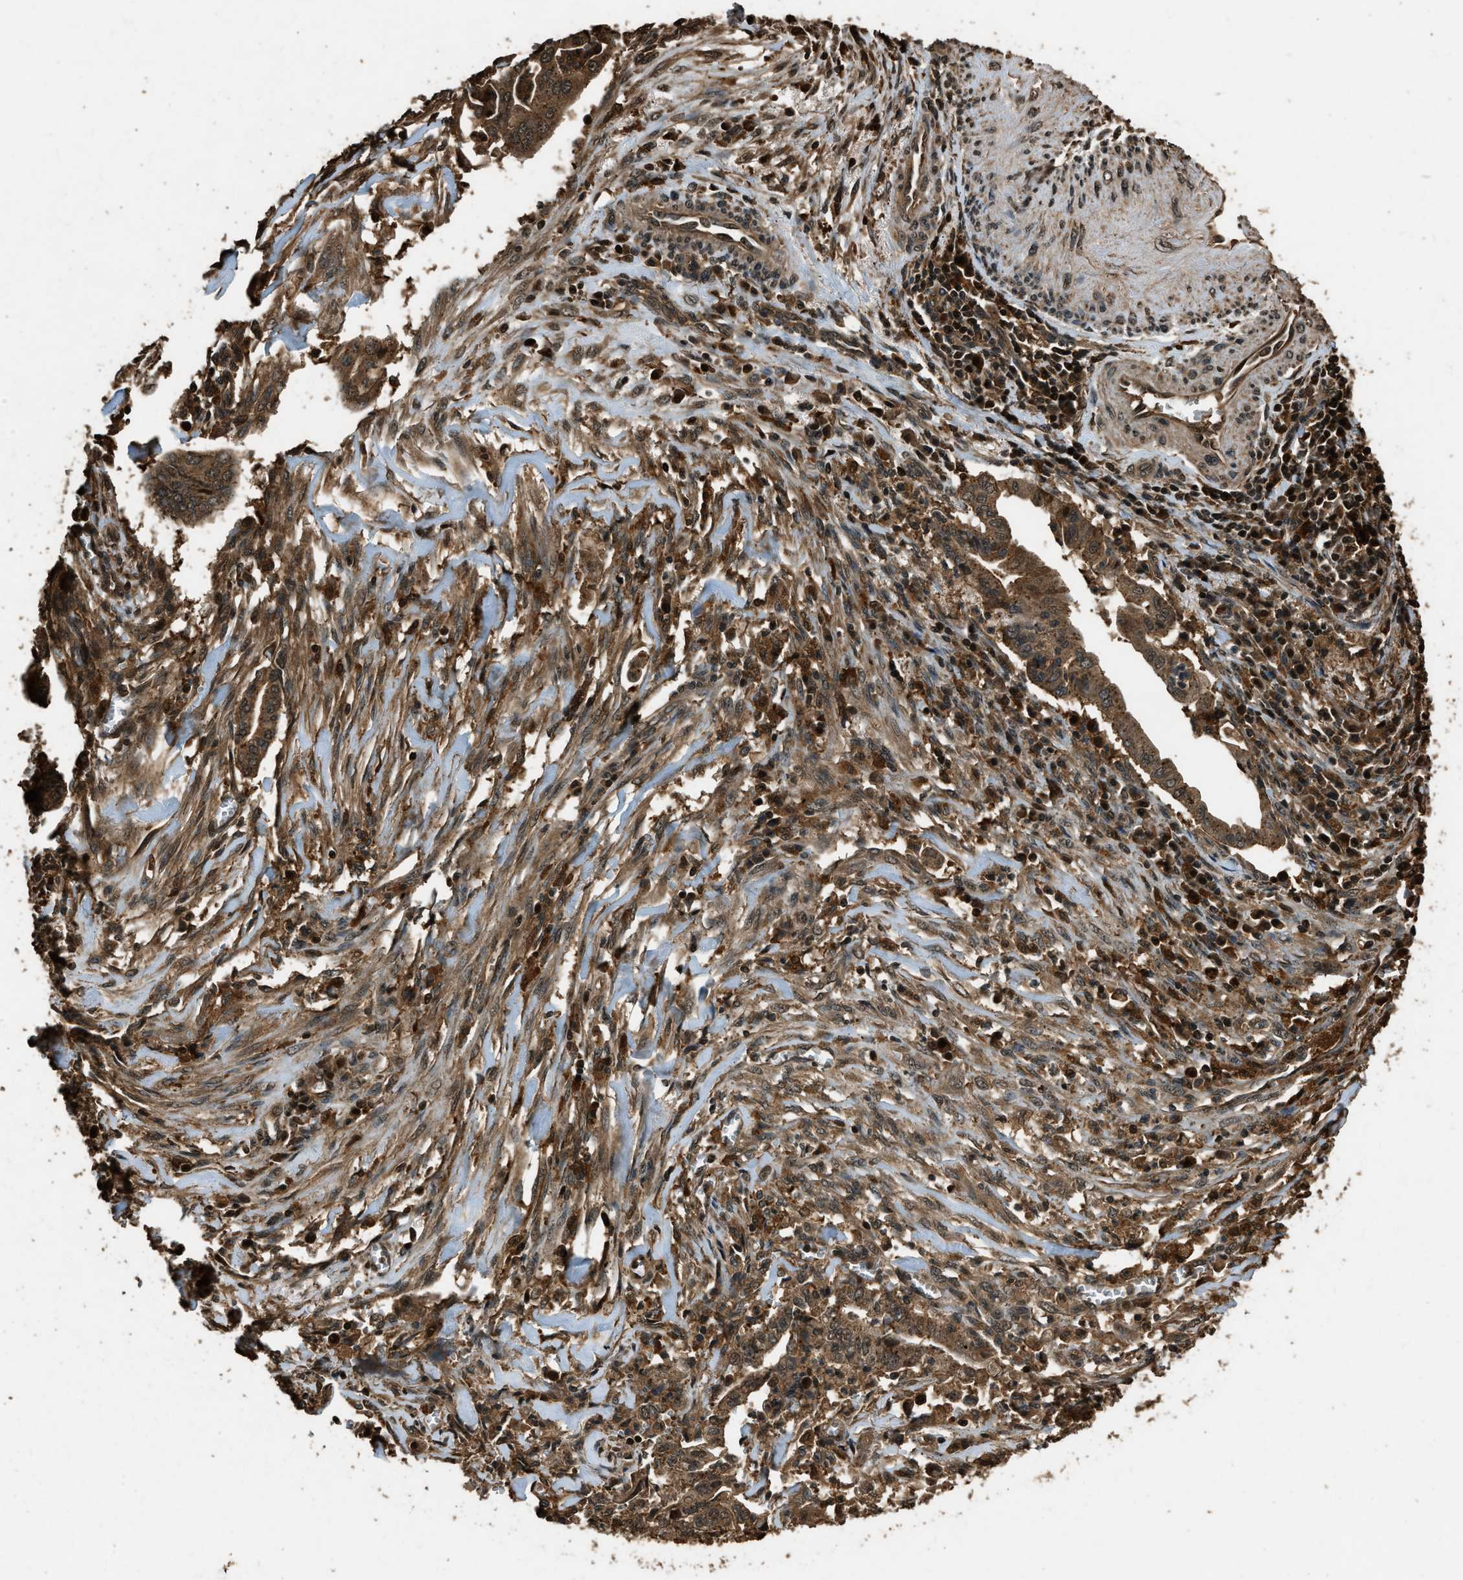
{"staining": {"intensity": "moderate", "quantity": ">75%", "location": "cytoplasmic/membranous"}, "tissue": "cervical cancer", "cell_type": "Tumor cells", "image_type": "cancer", "snomed": [{"axis": "morphology", "description": "Adenocarcinoma, NOS"}, {"axis": "topography", "description": "Cervix"}], "caption": "Immunohistochemistry of cervical cancer (adenocarcinoma) shows medium levels of moderate cytoplasmic/membranous expression in approximately >75% of tumor cells. (Stains: DAB in brown, nuclei in blue, Microscopy: brightfield microscopy at high magnification).", "gene": "RAP2A", "patient": {"sex": "female", "age": 44}}